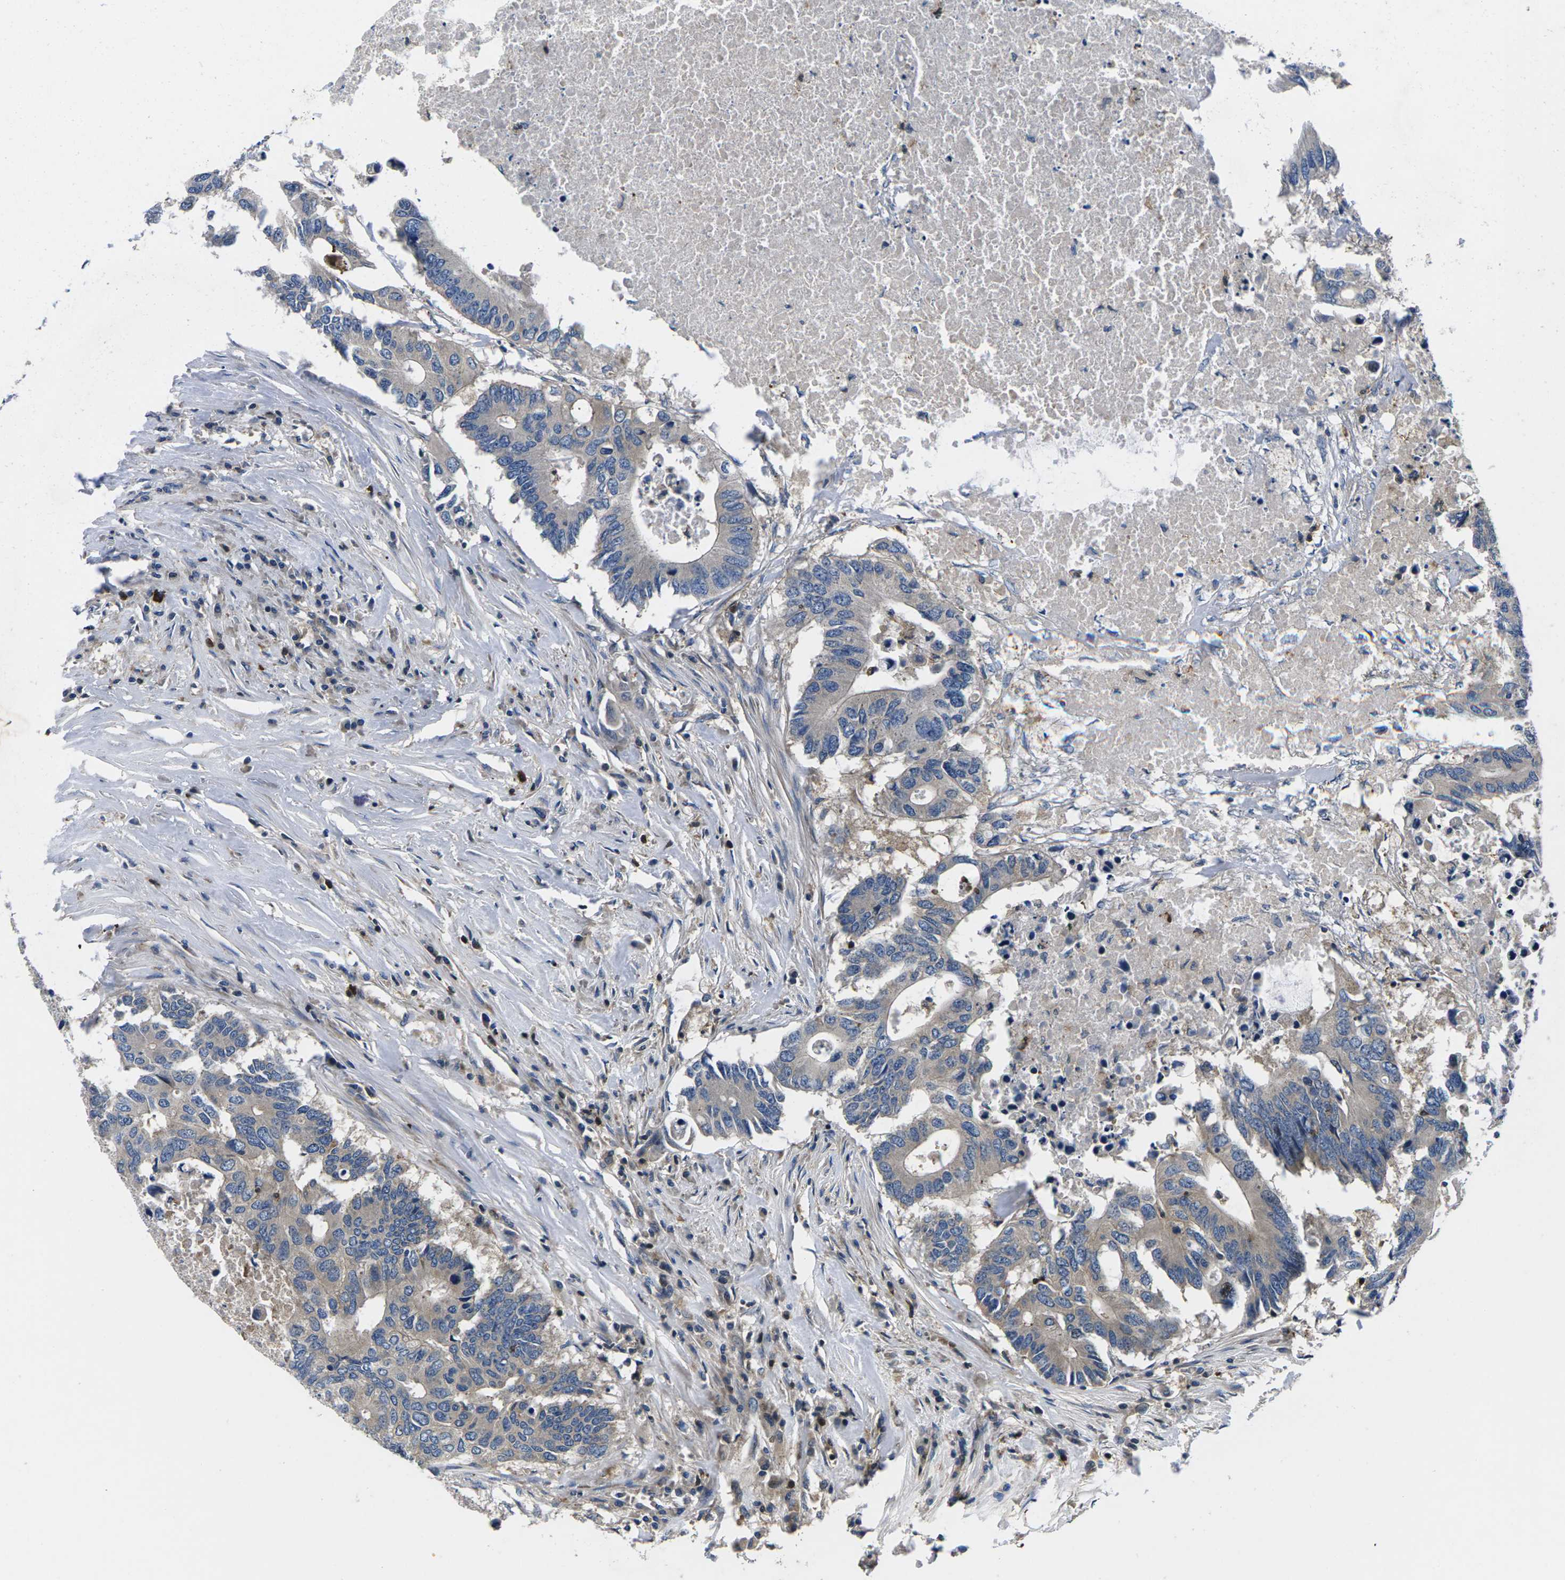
{"staining": {"intensity": "weak", "quantity": ">75%", "location": "cytoplasmic/membranous"}, "tissue": "colorectal cancer", "cell_type": "Tumor cells", "image_type": "cancer", "snomed": [{"axis": "morphology", "description": "Adenocarcinoma, NOS"}, {"axis": "topography", "description": "Colon"}], "caption": "This histopathology image displays IHC staining of human colorectal cancer (adenocarcinoma), with low weak cytoplasmic/membranous expression in about >75% of tumor cells.", "gene": "PLCE1", "patient": {"sex": "male", "age": 71}}